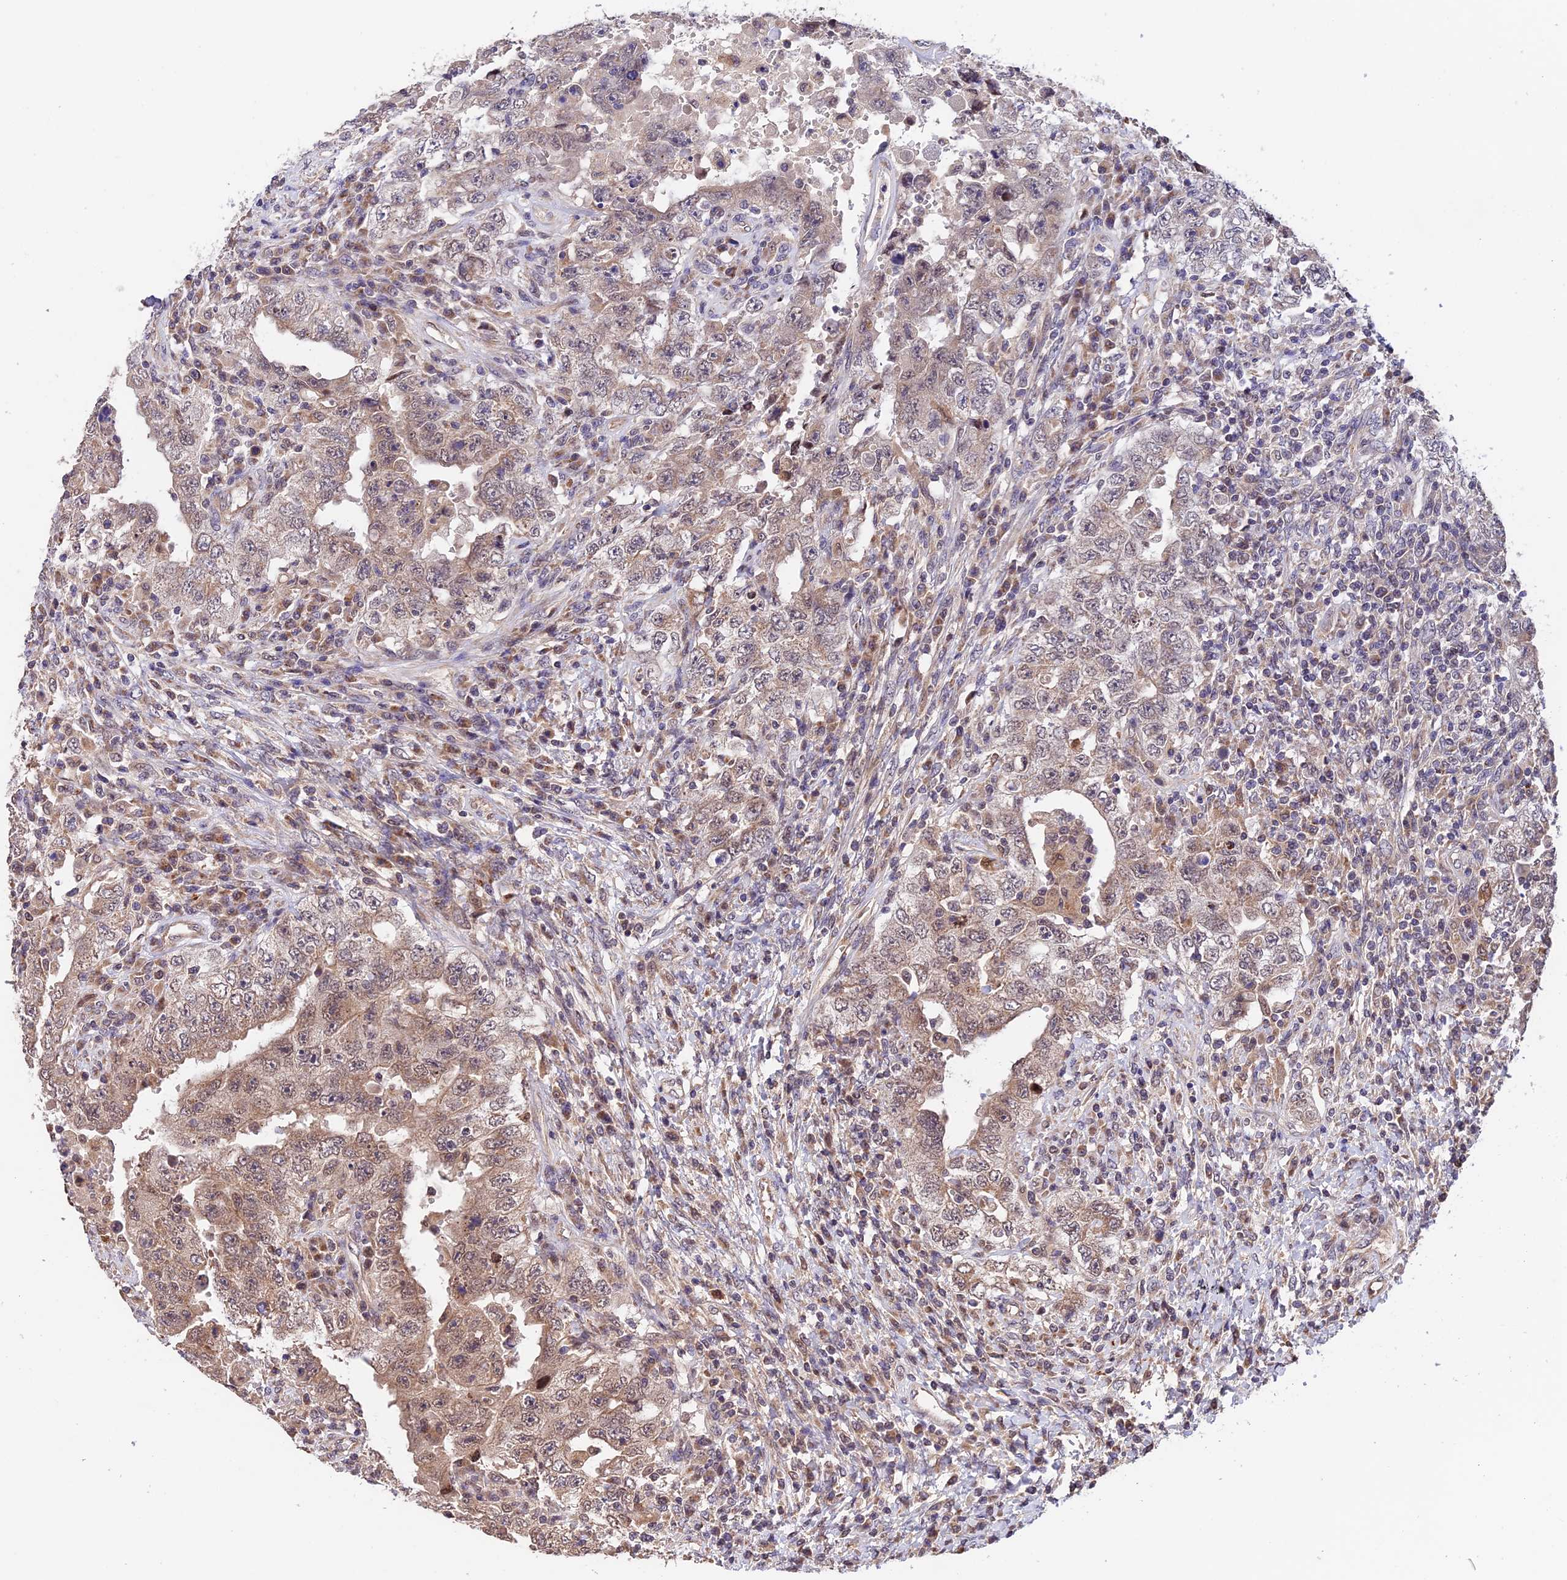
{"staining": {"intensity": "weak", "quantity": "25%-75%", "location": "cytoplasmic/membranous,nuclear"}, "tissue": "testis cancer", "cell_type": "Tumor cells", "image_type": "cancer", "snomed": [{"axis": "morphology", "description": "Carcinoma, Embryonal, NOS"}, {"axis": "topography", "description": "Testis"}], "caption": "Weak cytoplasmic/membranous and nuclear expression for a protein is present in about 25%-75% of tumor cells of testis embryonal carcinoma using IHC.", "gene": "MNS1", "patient": {"sex": "male", "age": 26}}